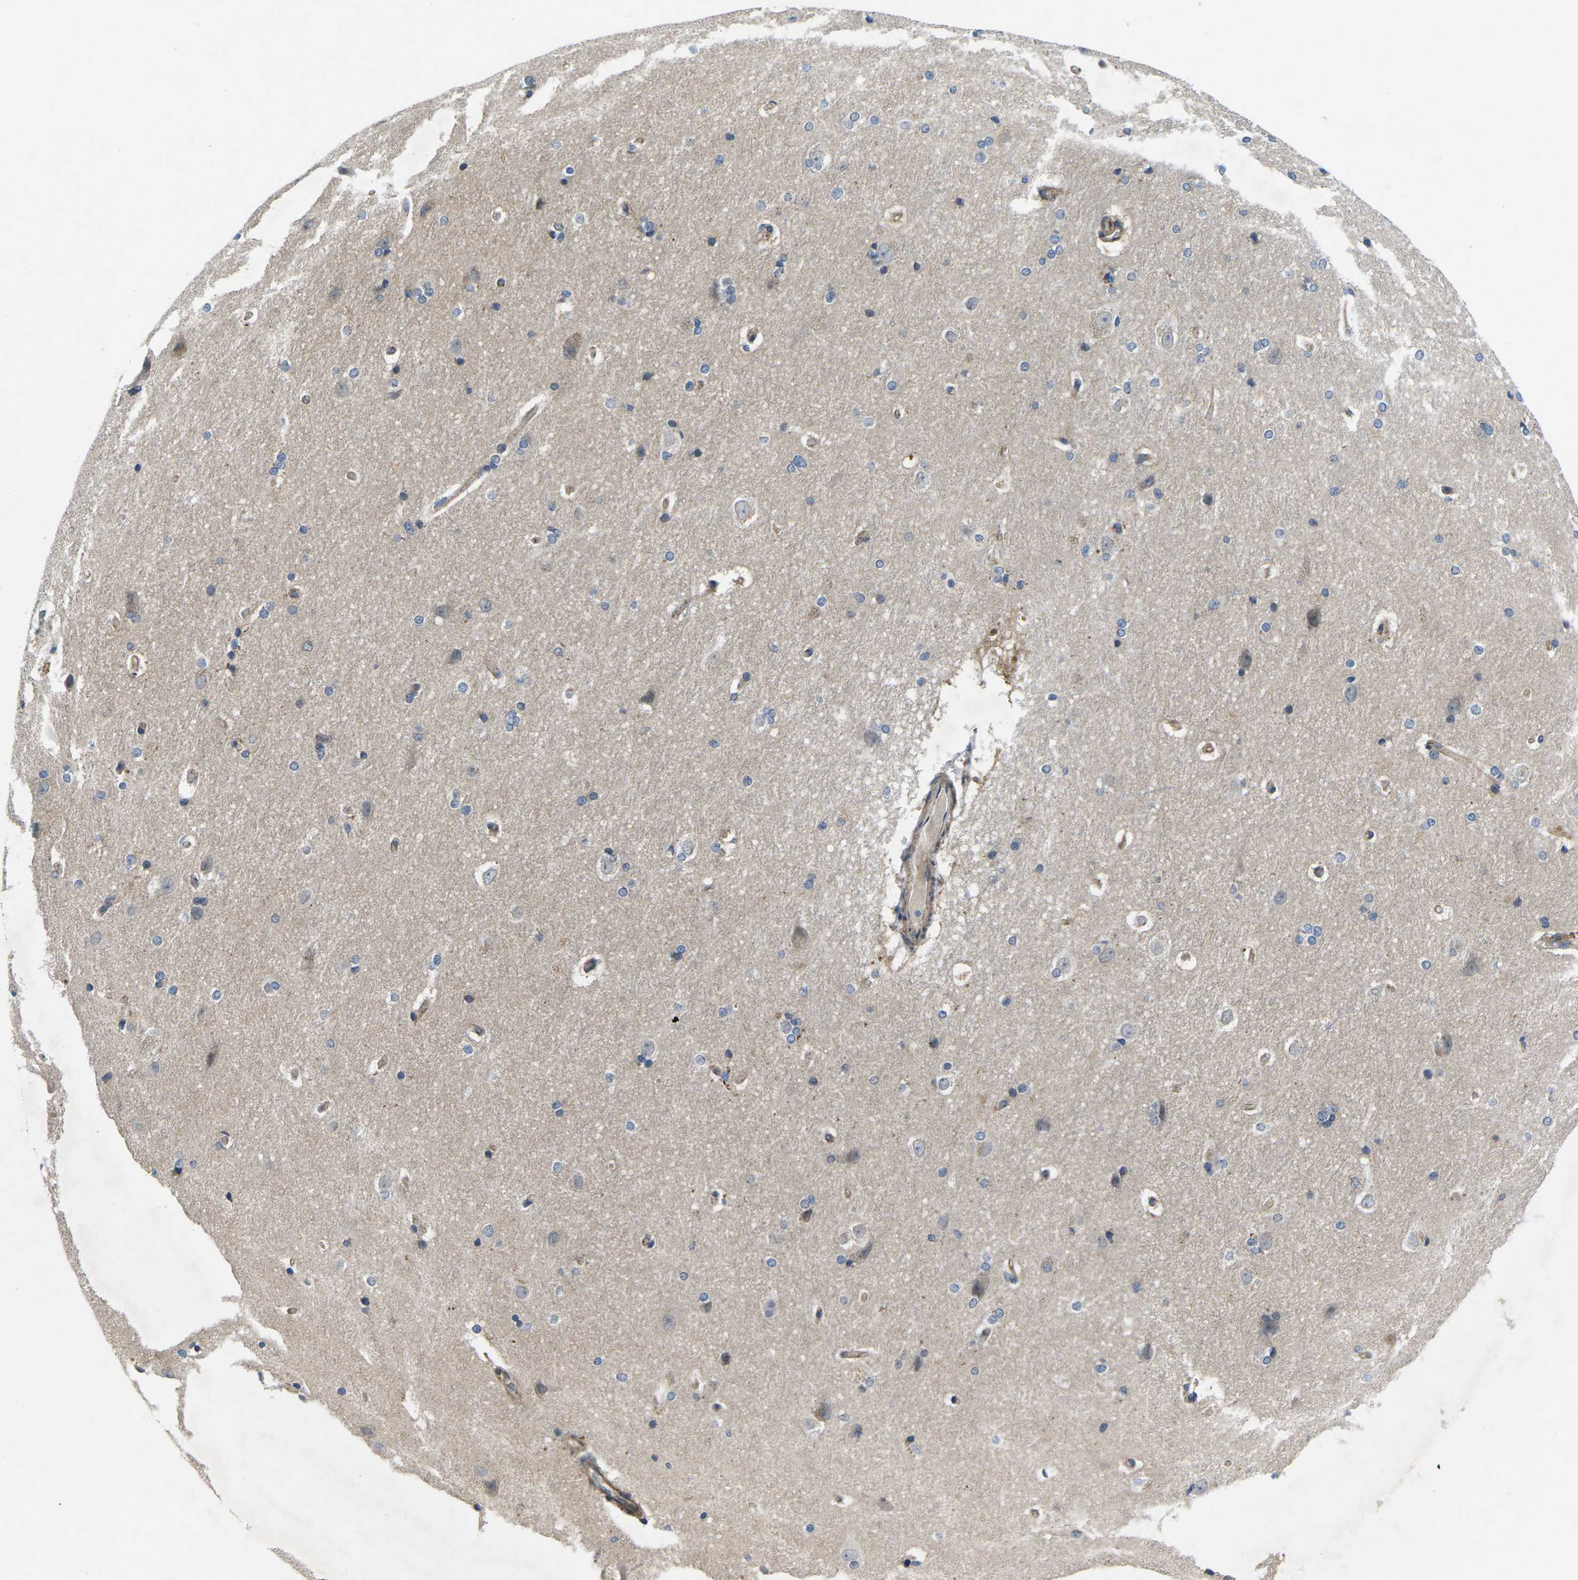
{"staining": {"intensity": "weak", "quantity": "<25%", "location": "cytoplasmic/membranous"}, "tissue": "hippocampus", "cell_type": "Glial cells", "image_type": "normal", "snomed": [{"axis": "morphology", "description": "Normal tissue, NOS"}, {"axis": "topography", "description": "Hippocampus"}], "caption": "Immunohistochemistry (IHC) image of normal hippocampus: human hippocampus stained with DAB reveals no significant protein expression in glial cells.", "gene": "CTNND1", "patient": {"sex": "female", "age": 19}}